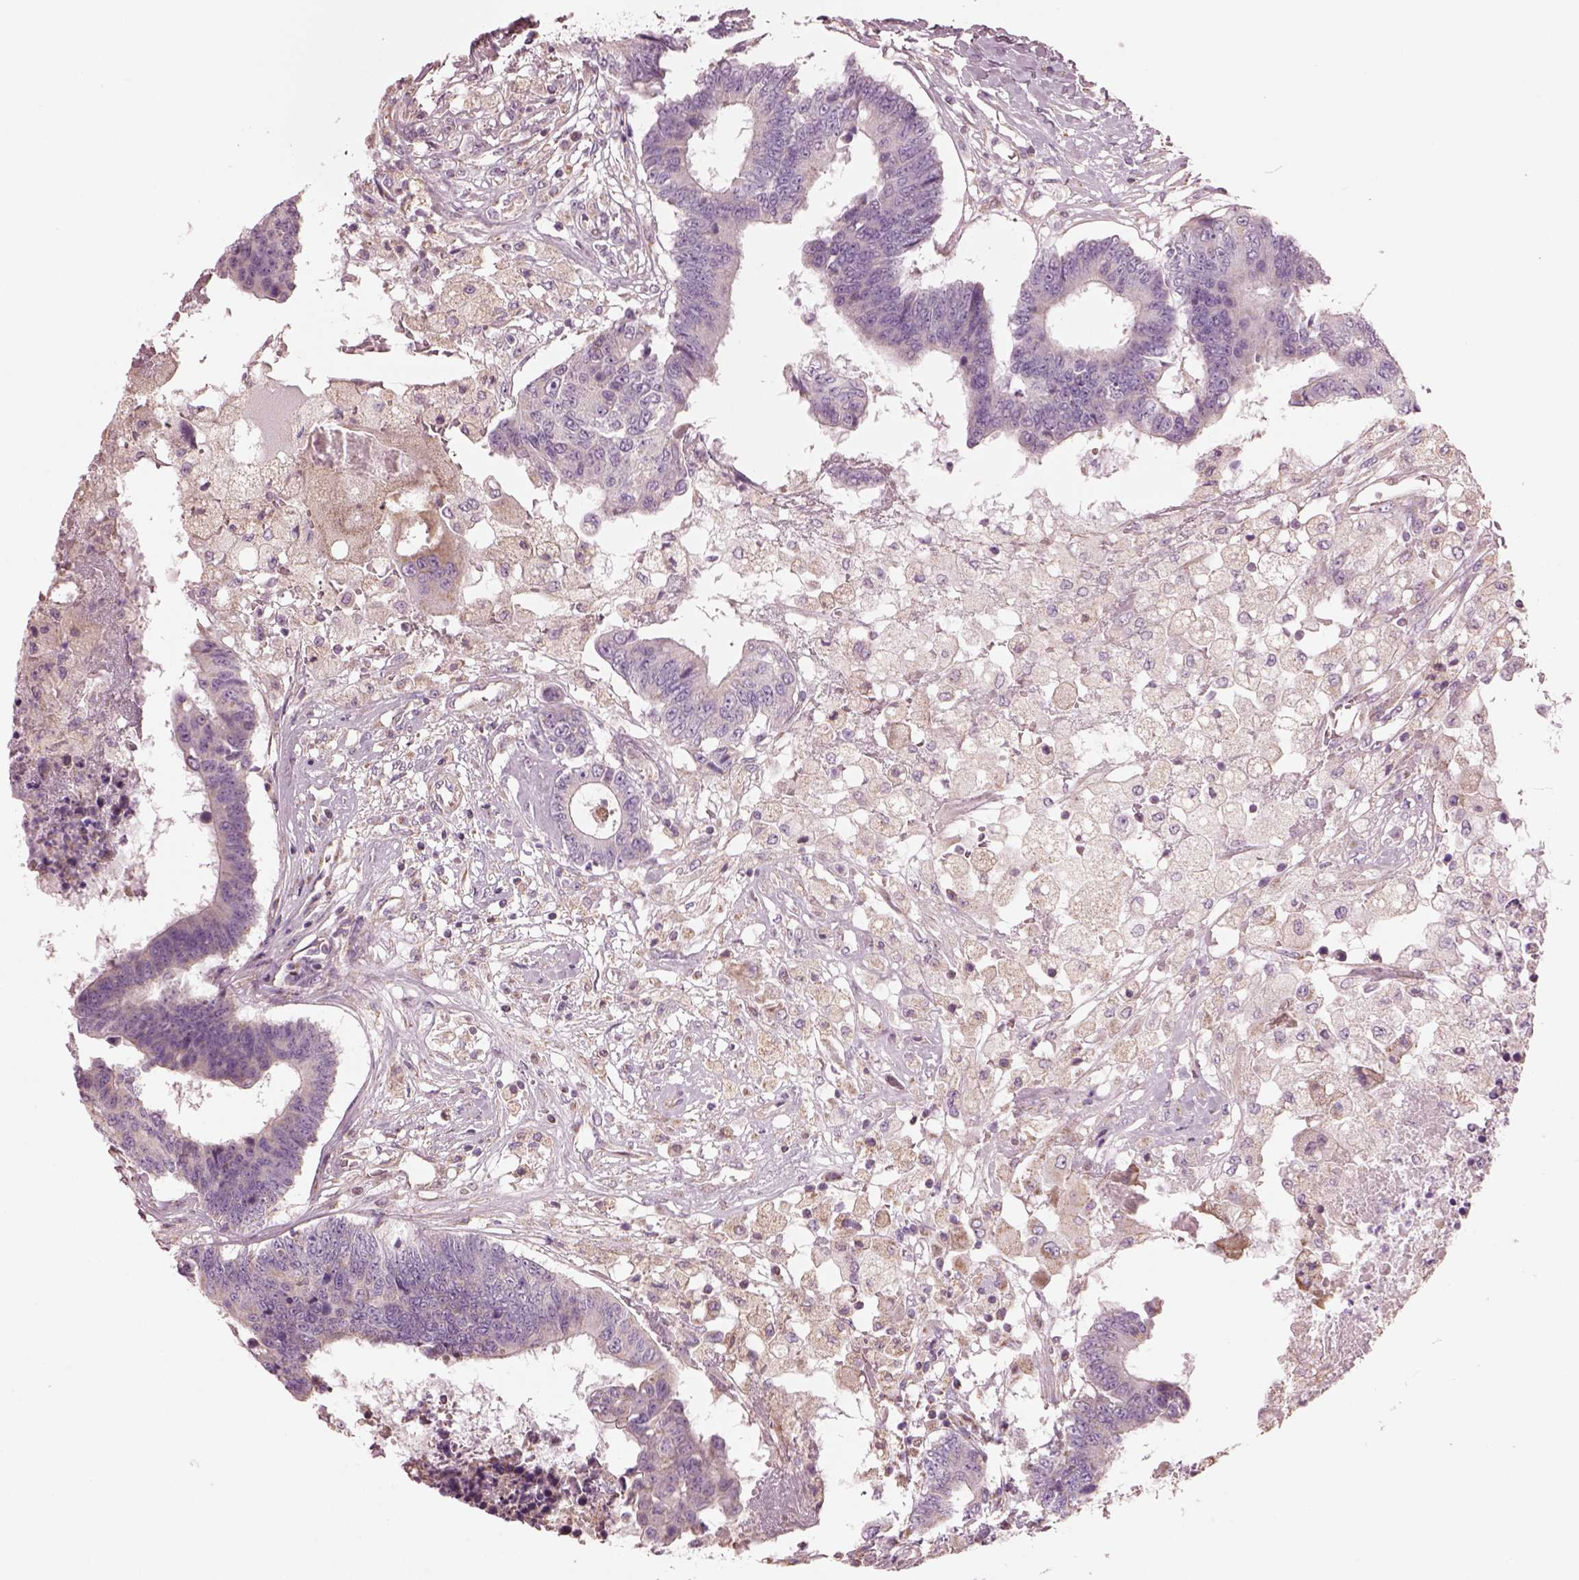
{"staining": {"intensity": "negative", "quantity": "none", "location": "none"}, "tissue": "colorectal cancer", "cell_type": "Tumor cells", "image_type": "cancer", "snomed": [{"axis": "morphology", "description": "Adenocarcinoma, NOS"}, {"axis": "topography", "description": "Colon"}], "caption": "IHC micrograph of neoplastic tissue: human adenocarcinoma (colorectal) stained with DAB (3,3'-diaminobenzidine) demonstrates no significant protein expression in tumor cells. The staining was performed using DAB (3,3'-diaminobenzidine) to visualize the protein expression in brown, while the nuclei were stained in blue with hematoxylin (Magnification: 20x).", "gene": "SPATA7", "patient": {"sex": "female", "age": 48}}